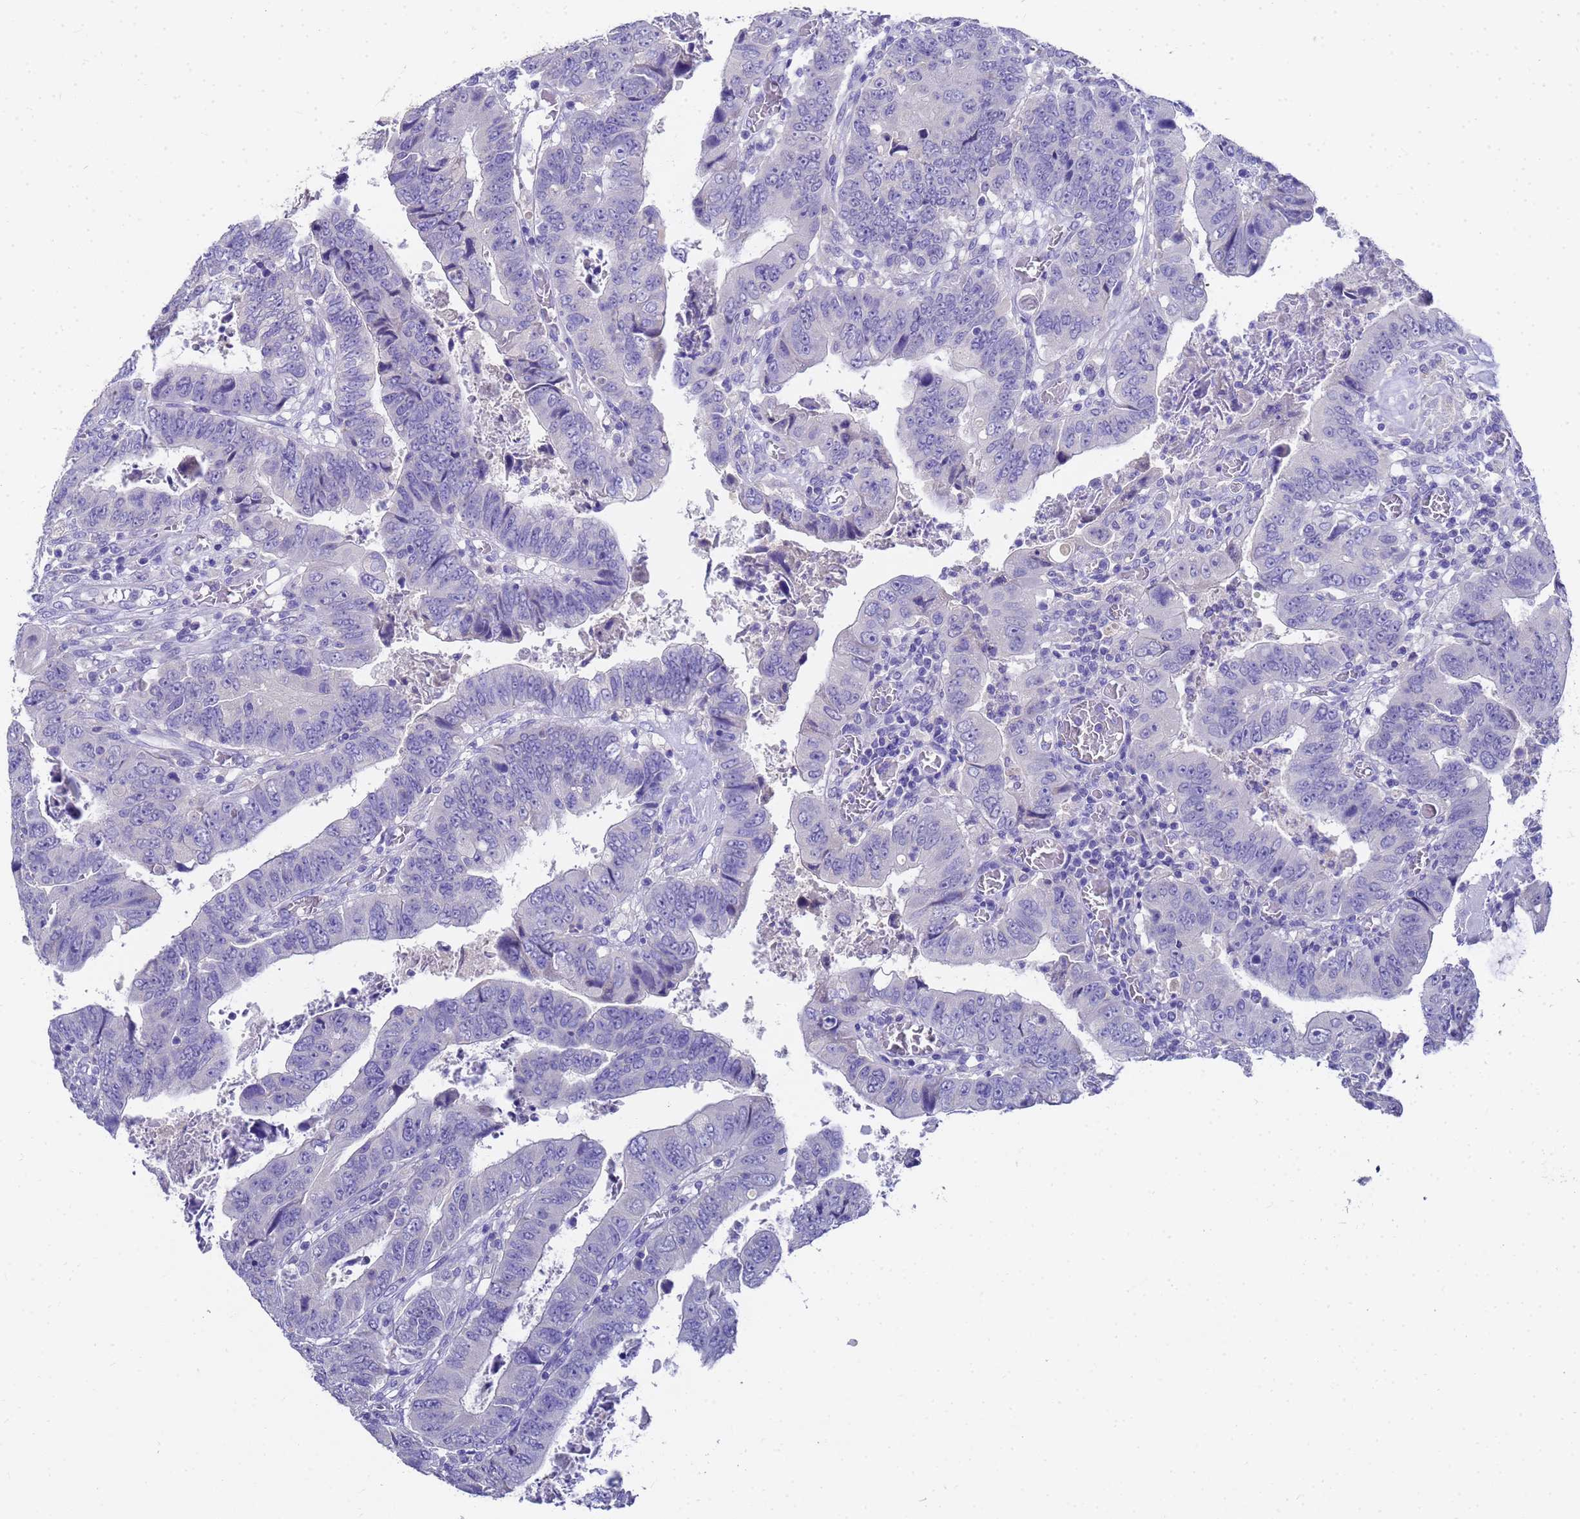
{"staining": {"intensity": "negative", "quantity": "none", "location": "none"}, "tissue": "colorectal cancer", "cell_type": "Tumor cells", "image_type": "cancer", "snomed": [{"axis": "morphology", "description": "Normal tissue, NOS"}, {"axis": "morphology", "description": "Adenocarcinoma, NOS"}, {"axis": "topography", "description": "Rectum"}], "caption": "DAB immunohistochemical staining of human colorectal cancer demonstrates no significant positivity in tumor cells.", "gene": "MS4A13", "patient": {"sex": "female", "age": 65}}